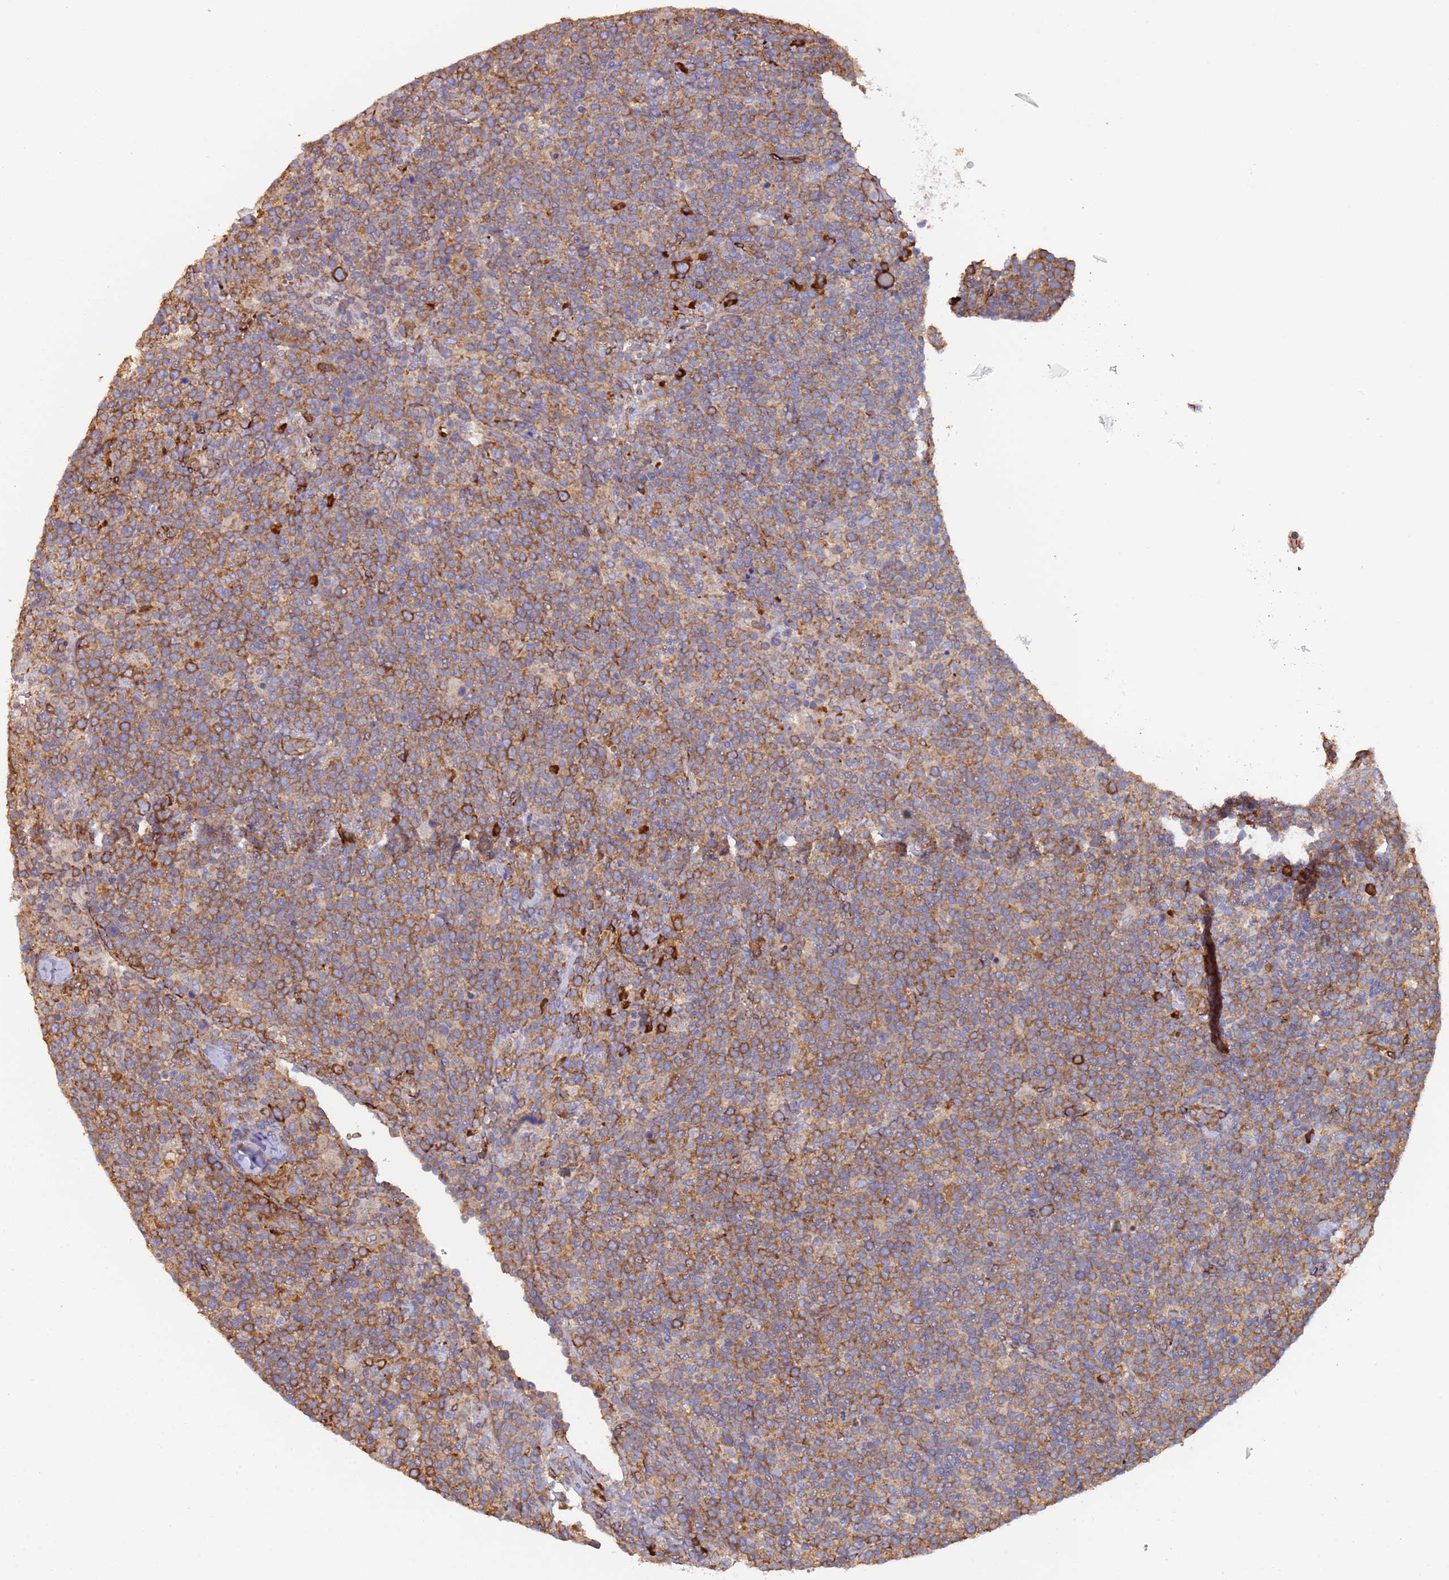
{"staining": {"intensity": "moderate", "quantity": ">75%", "location": "cytoplasmic/membranous"}, "tissue": "lymphoma", "cell_type": "Tumor cells", "image_type": "cancer", "snomed": [{"axis": "morphology", "description": "Malignant lymphoma, non-Hodgkin's type, High grade"}, {"axis": "topography", "description": "Lymph node"}], "caption": "IHC of human malignant lymphoma, non-Hodgkin's type (high-grade) exhibits medium levels of moderate cytoplasmic/membranous expression in about >75% of tumor cells.", "gene": "ZNF844", "patient": {"sex": "male", "age": 61}}